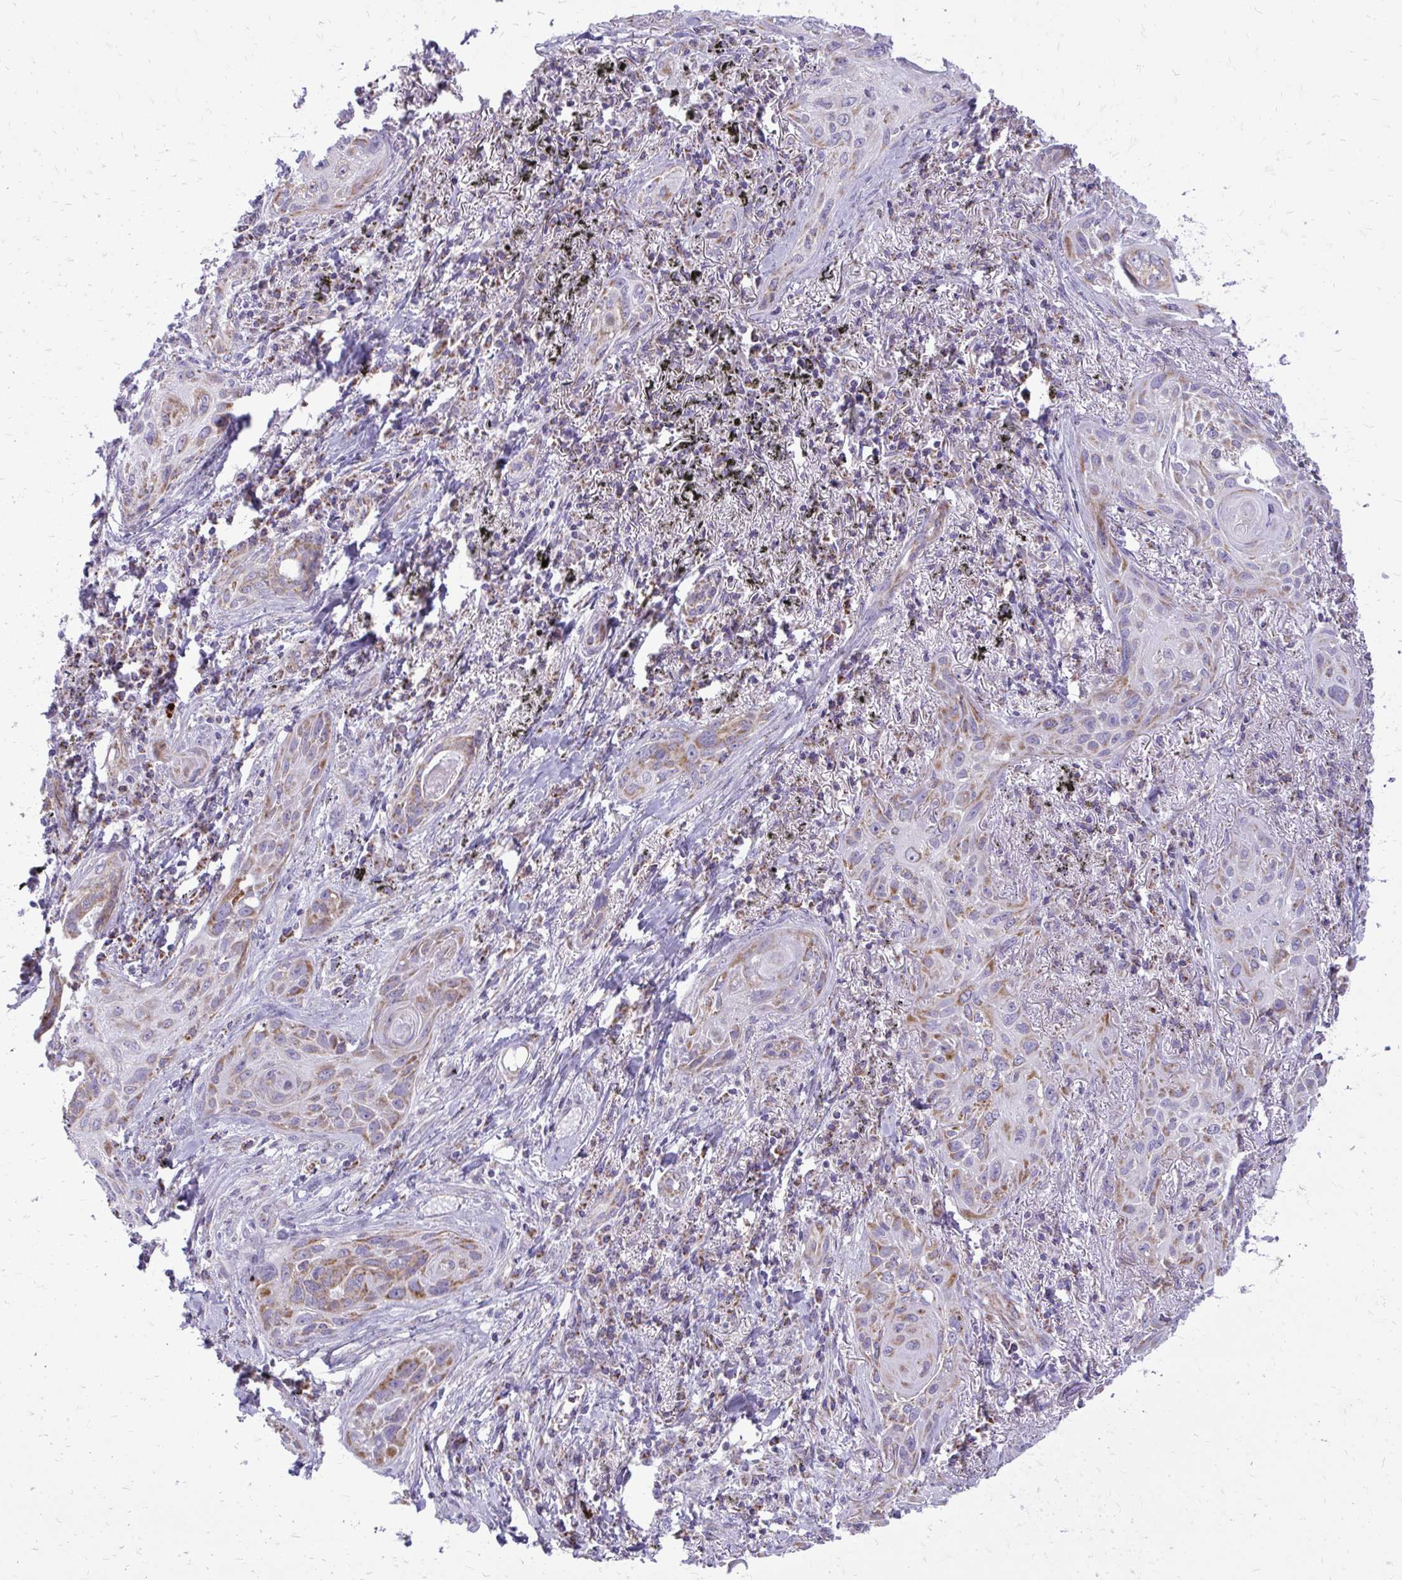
{"staining": {"intensity": "moderate", "quantity": "25%-75%", "location": "cytoplasmic/membranous"}, "tissue": "lung cancer", "cell_type": "Tumor cells", "image_type": "cancer", "snomed": [{"axis": "morphology", "description": "Squamous cell carcinoma, NOS"}, {"axis": "topography", "description": "Lung"}], "caption": "Human squamous cell carcinoma (lung) stained for a protein (brown) exhibits moderate cytoplasmic/membranous positive staining in approximately 25%-75% of tumor cells.", "gene": "IFIT1", "patient": {"sex": "male", "age": 79}}